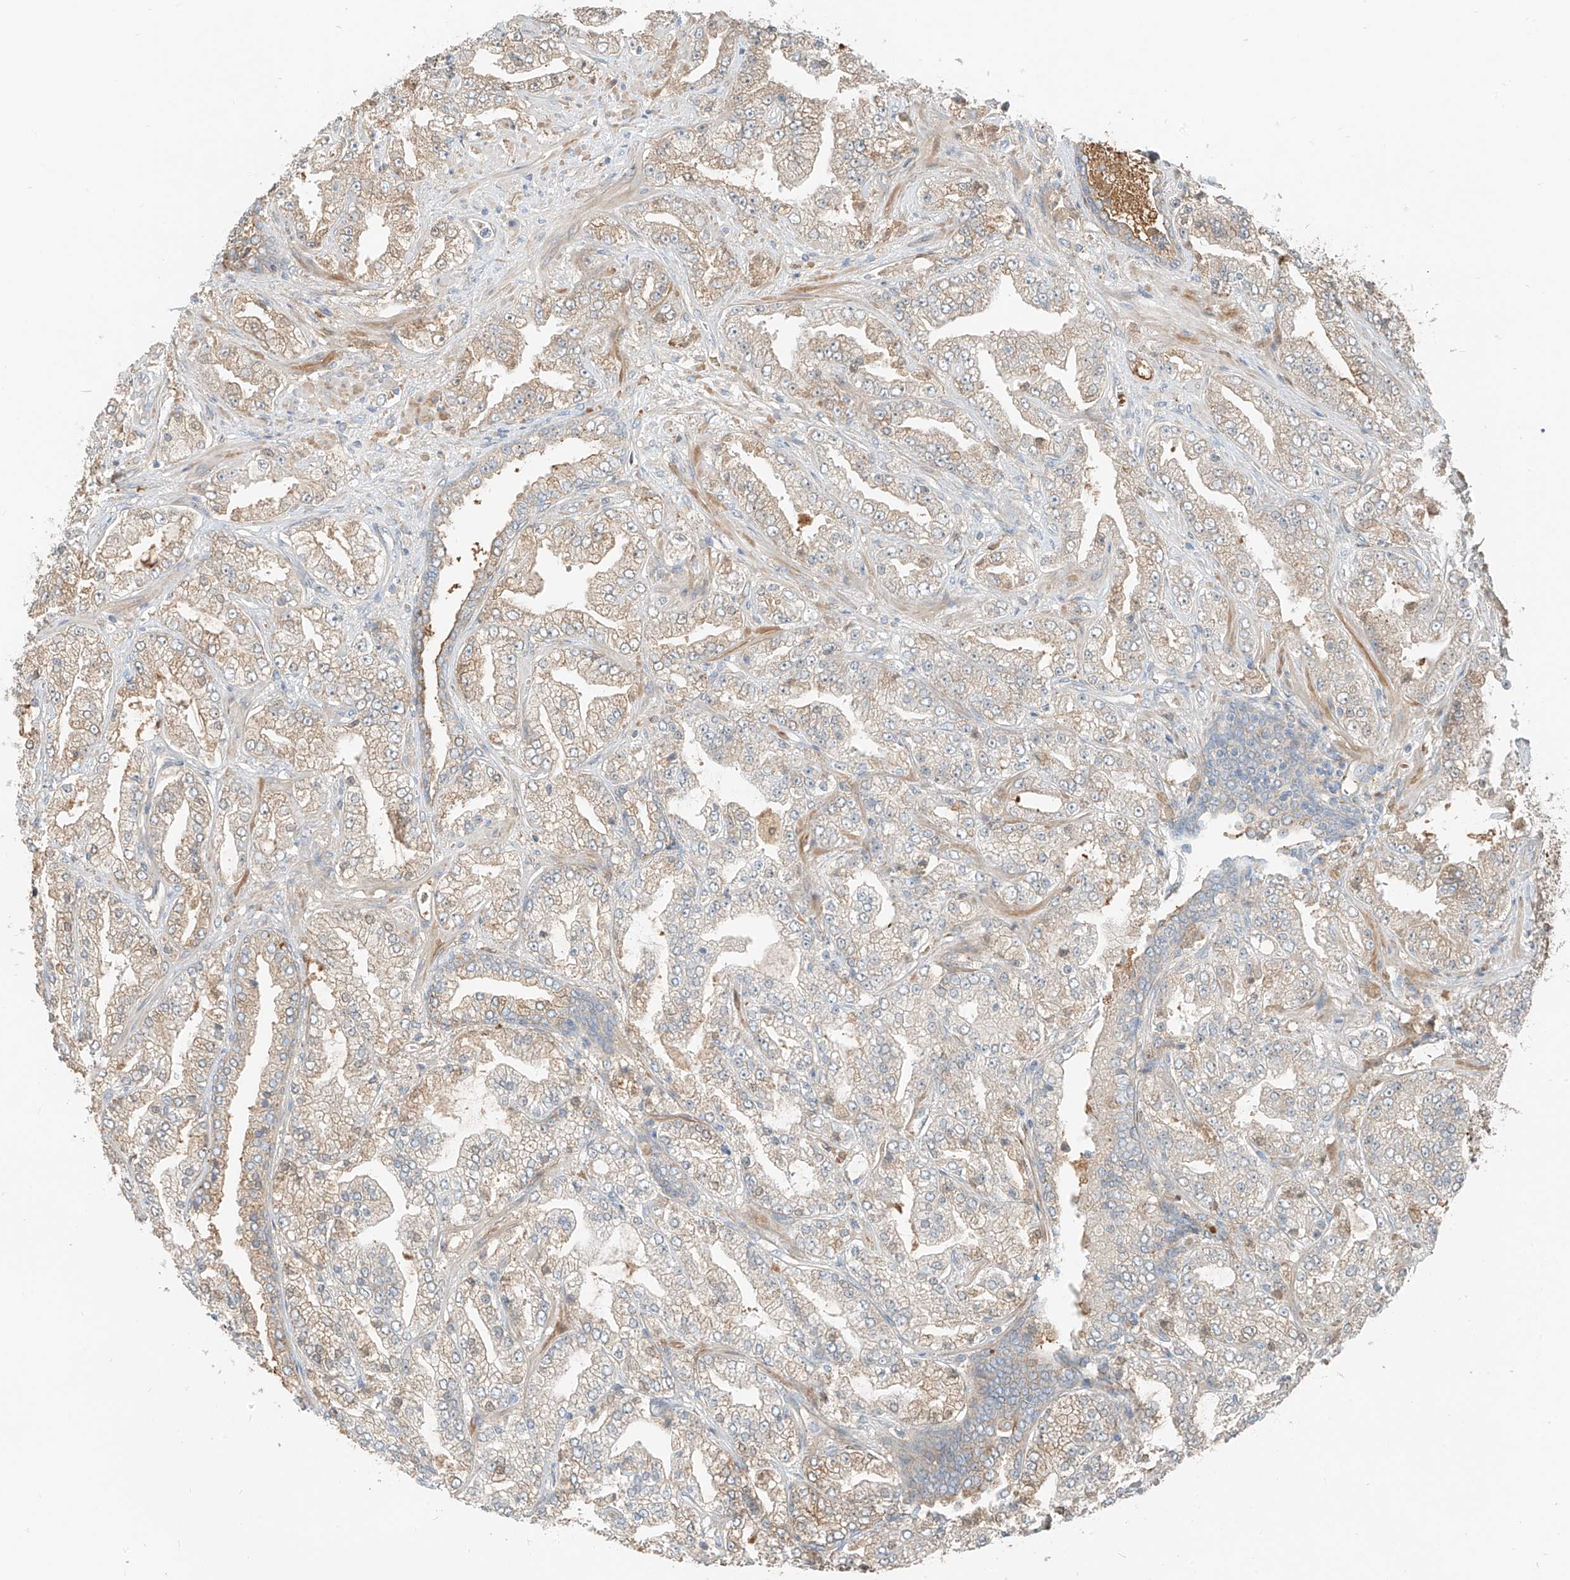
{"staining": {"intensity": "moderate", "quantity": "25%-75%", "location": "cytoplasmic/membranous"}, "tissue": "prostate cancer", "cell_type": "Tumor cells", "image_type": "cancer", "snomed": [{"axis": "morphology", "description": "Adenocarcinoma, High grade"}, {"axis": "topography", "description": "Prostate"}], "caption": "Immunohistochemistry (IHC) micrograph of neoplastic tissue: prostate cancer stained using immunohistochemistry exhibits medium levels of moderate protein expression localized specifically in the cytoplasmic/membranous of tumor cells, appearing as a cytoplasmic/membranous brown color.", "gene": "FSTL1", "patient": {"sex": "male", "age": 64}}